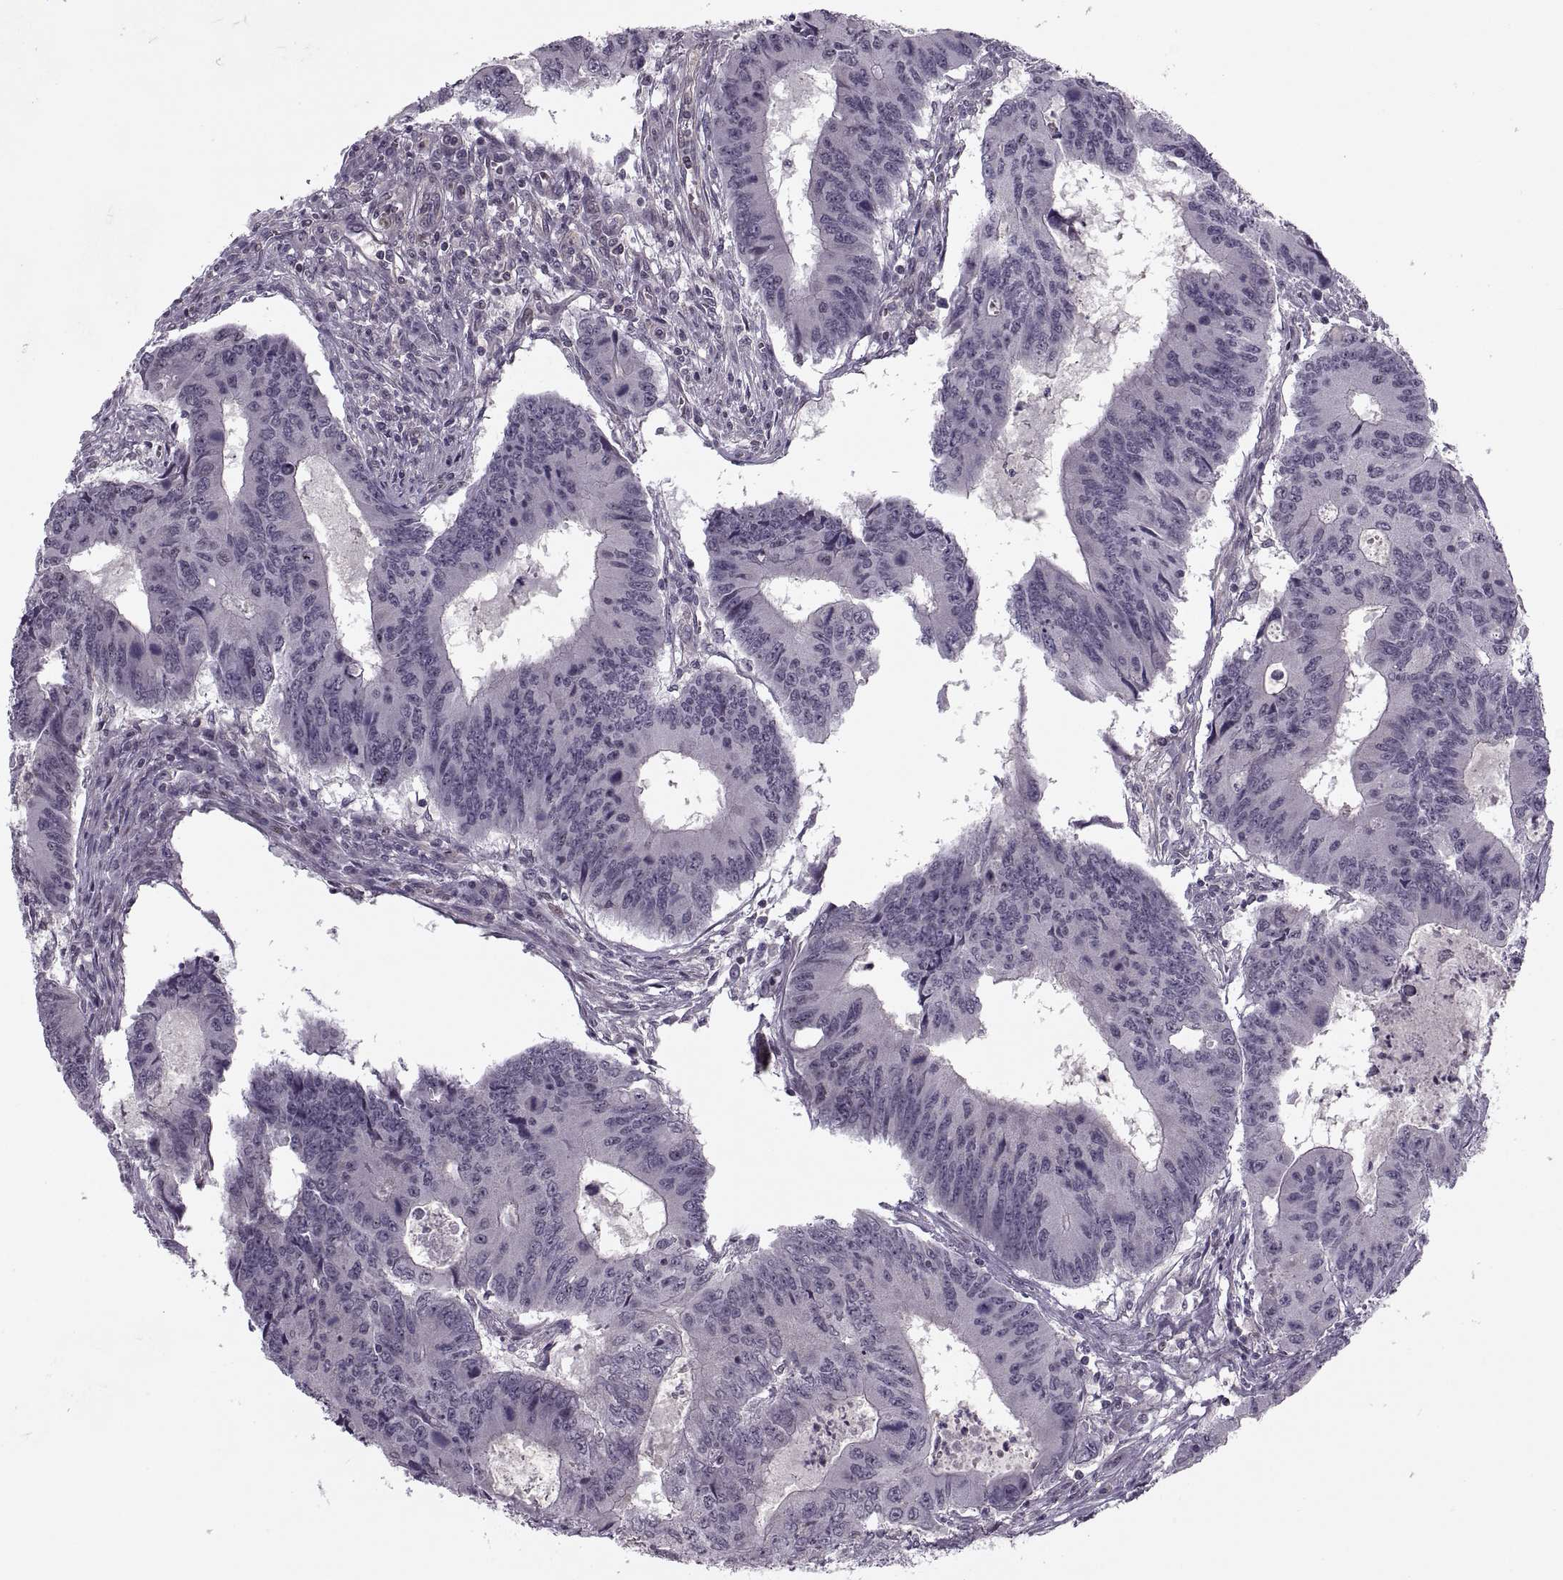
{"staining": {"intensity": "negative", "quantity": "none", "location": "none"}, "tissue": "colorectal cancer", "cell_type": "Tumor cells", "image_type": "cancer", "snomed": [{"axis": "morphology", "description": "Adenocarcinoma, NOS"}, {"axis": "topography", "description": "Colon"}], "caption": "The image exhibits no staining of tumor cells in colorectal adenocarcinoma.", "gene": "LUZP2", "patient": {"sex": "male", "age": 53}}